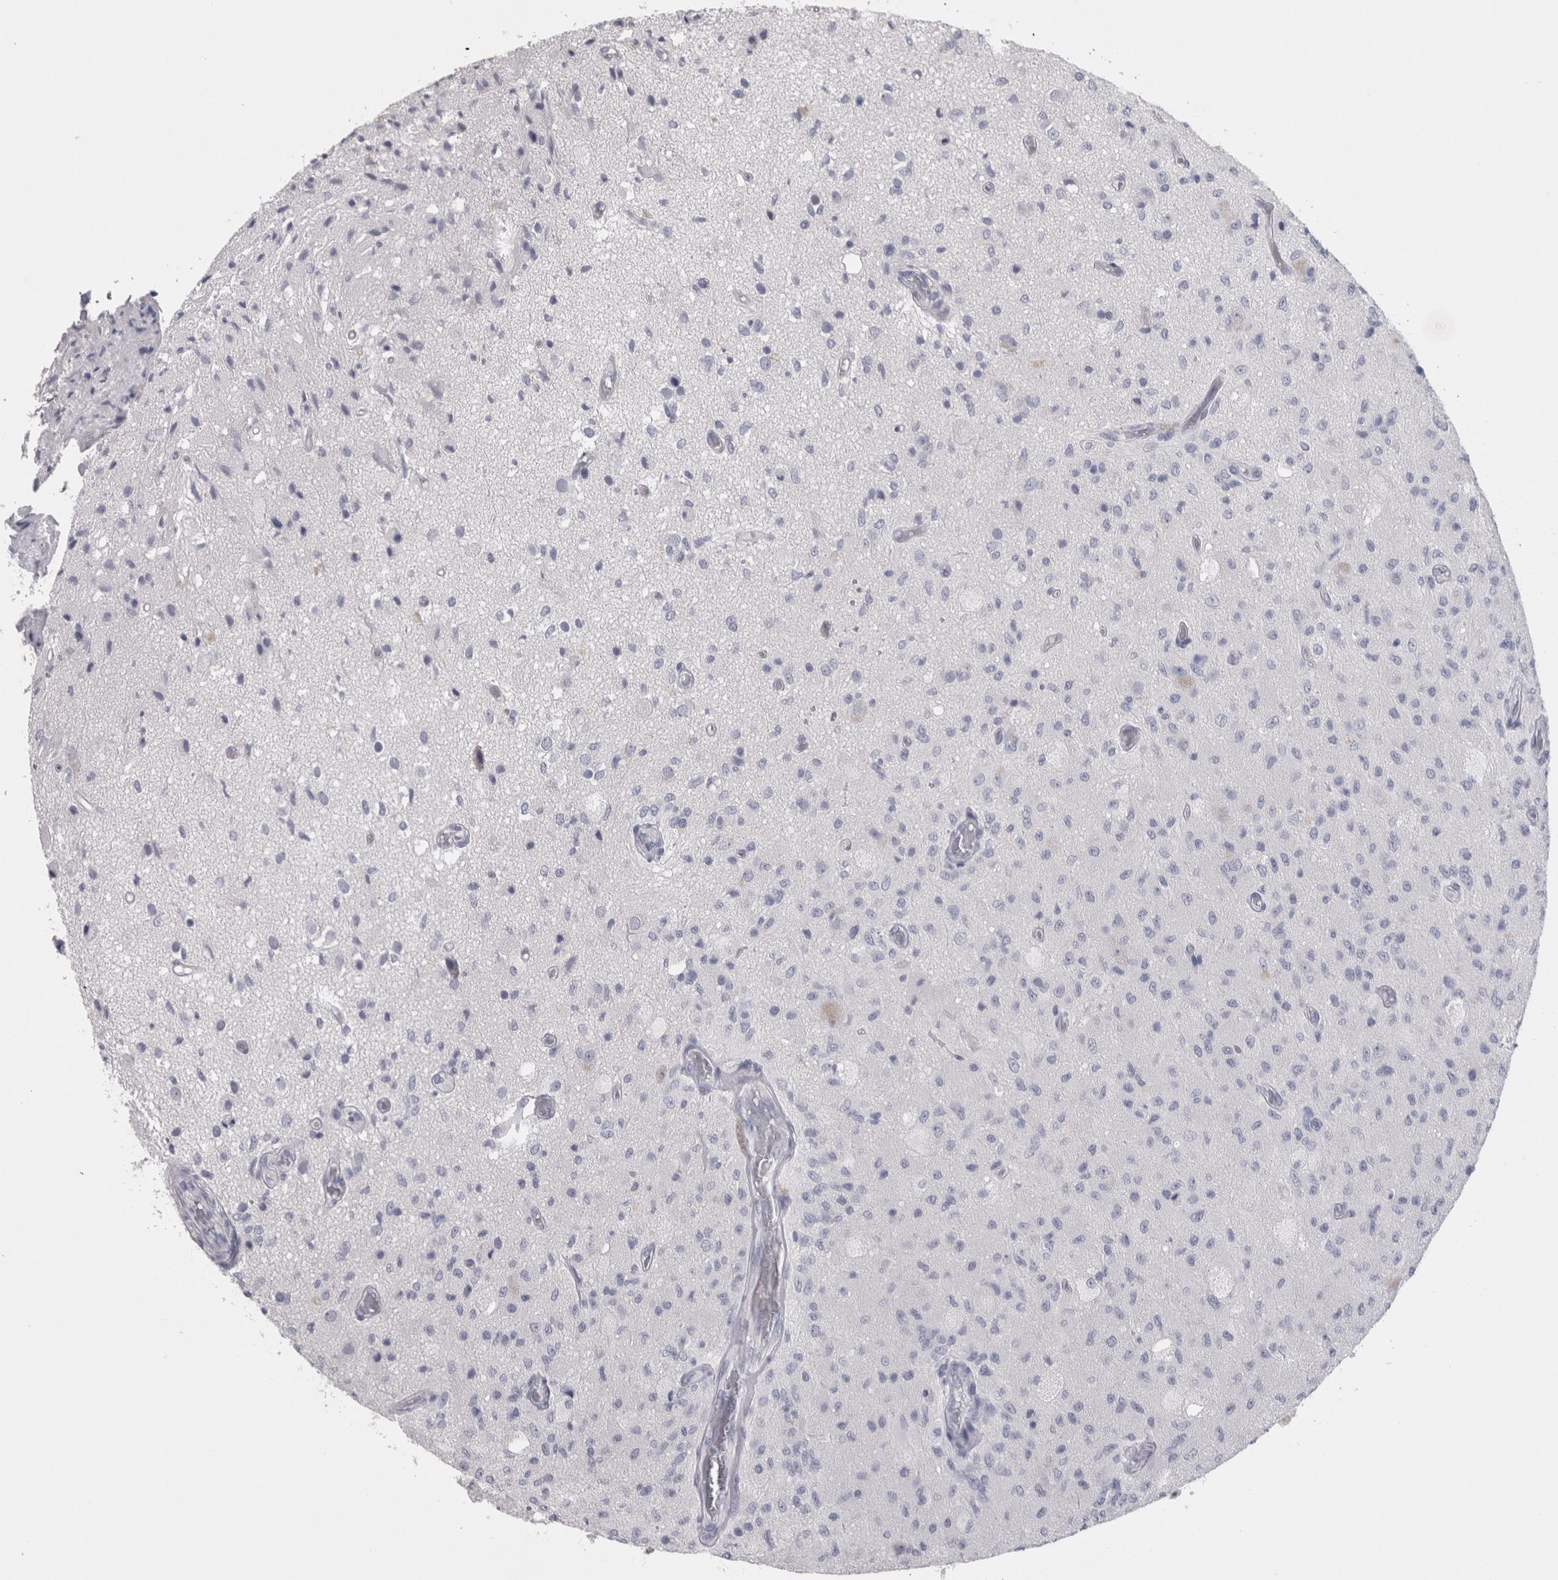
{"staining": {"intensity": "negative", "quantity": "none", "location": "none"}, "tissue": "glioma", "cell_type": "Tumor cells", "image_type": "cancer", "snomed": [{"axis": "morphology", "description": "Normal tissue, NOS"}, {"axis": "morphology", "description": "Glioma, malignant, High grade"}, {"axis": "topography", "description": "Cerebral cortex"}], "caption": "Immunohistochemistry (IHC) of human glioma reveals no staining in tumor cells. The staining is performed using DAB brown chromogen with nuclei counter-stained in using hematoxylin.", "gene": "MSMB", "patient": {"sex": "male", "age": 77}}